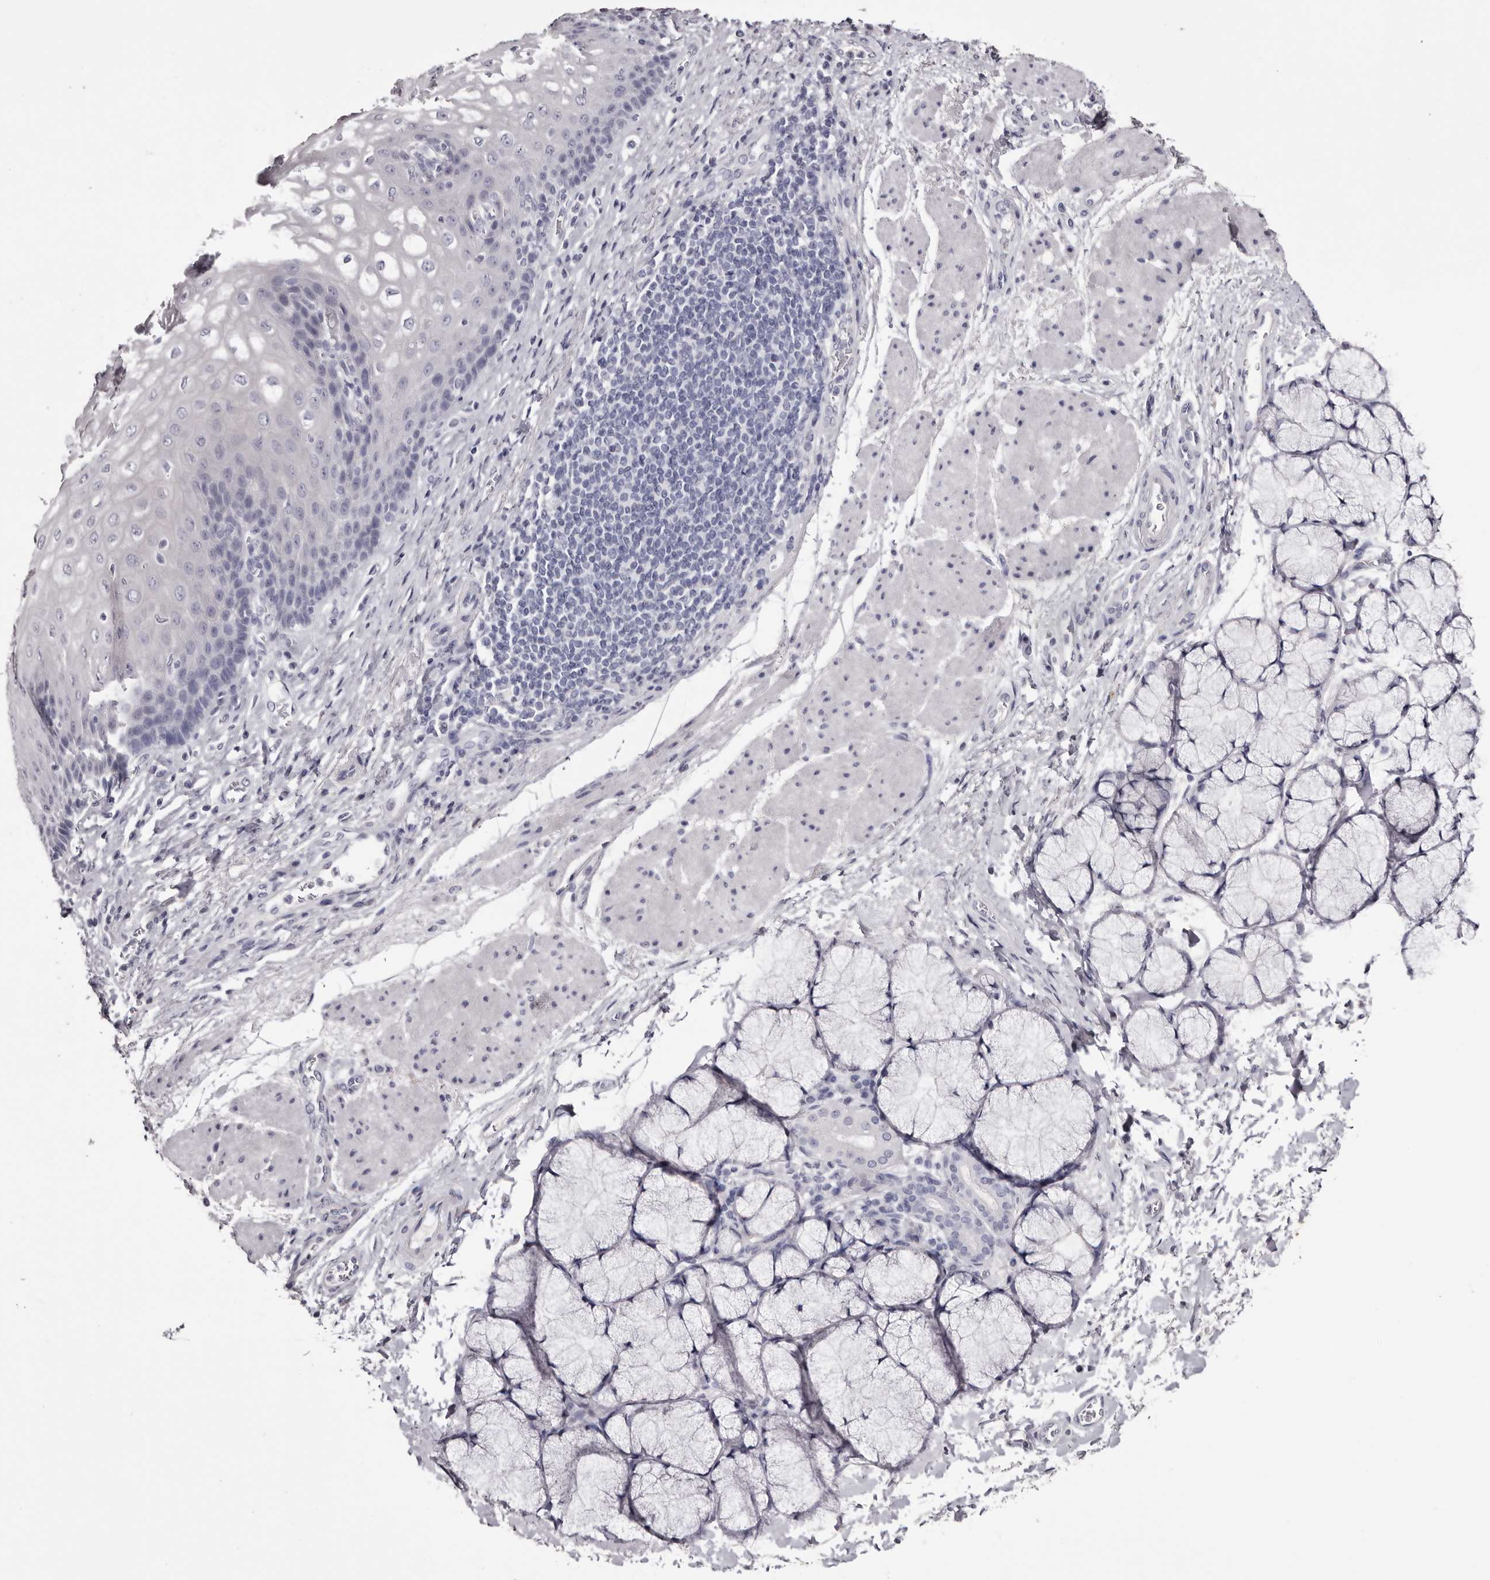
{"staining": {"intensity": "negative", "quantity": "none", "location": "none"}, "tissue": "esophagus", "cell_type": "Squamous epithelial cells", "image_type": "normal", "snomed": [{"axis": "morphology", "description": "Normal tissue, NOS"}, {"axis": "topography", "description": "Esophagus"}], "caption": "This is an immunohistochemistry (IHC) micrograph of benign esophagus. There is no expression in squamous epithelial cells.", "gene": "CA6", "patient": {"sex": "male", "age": 54}}